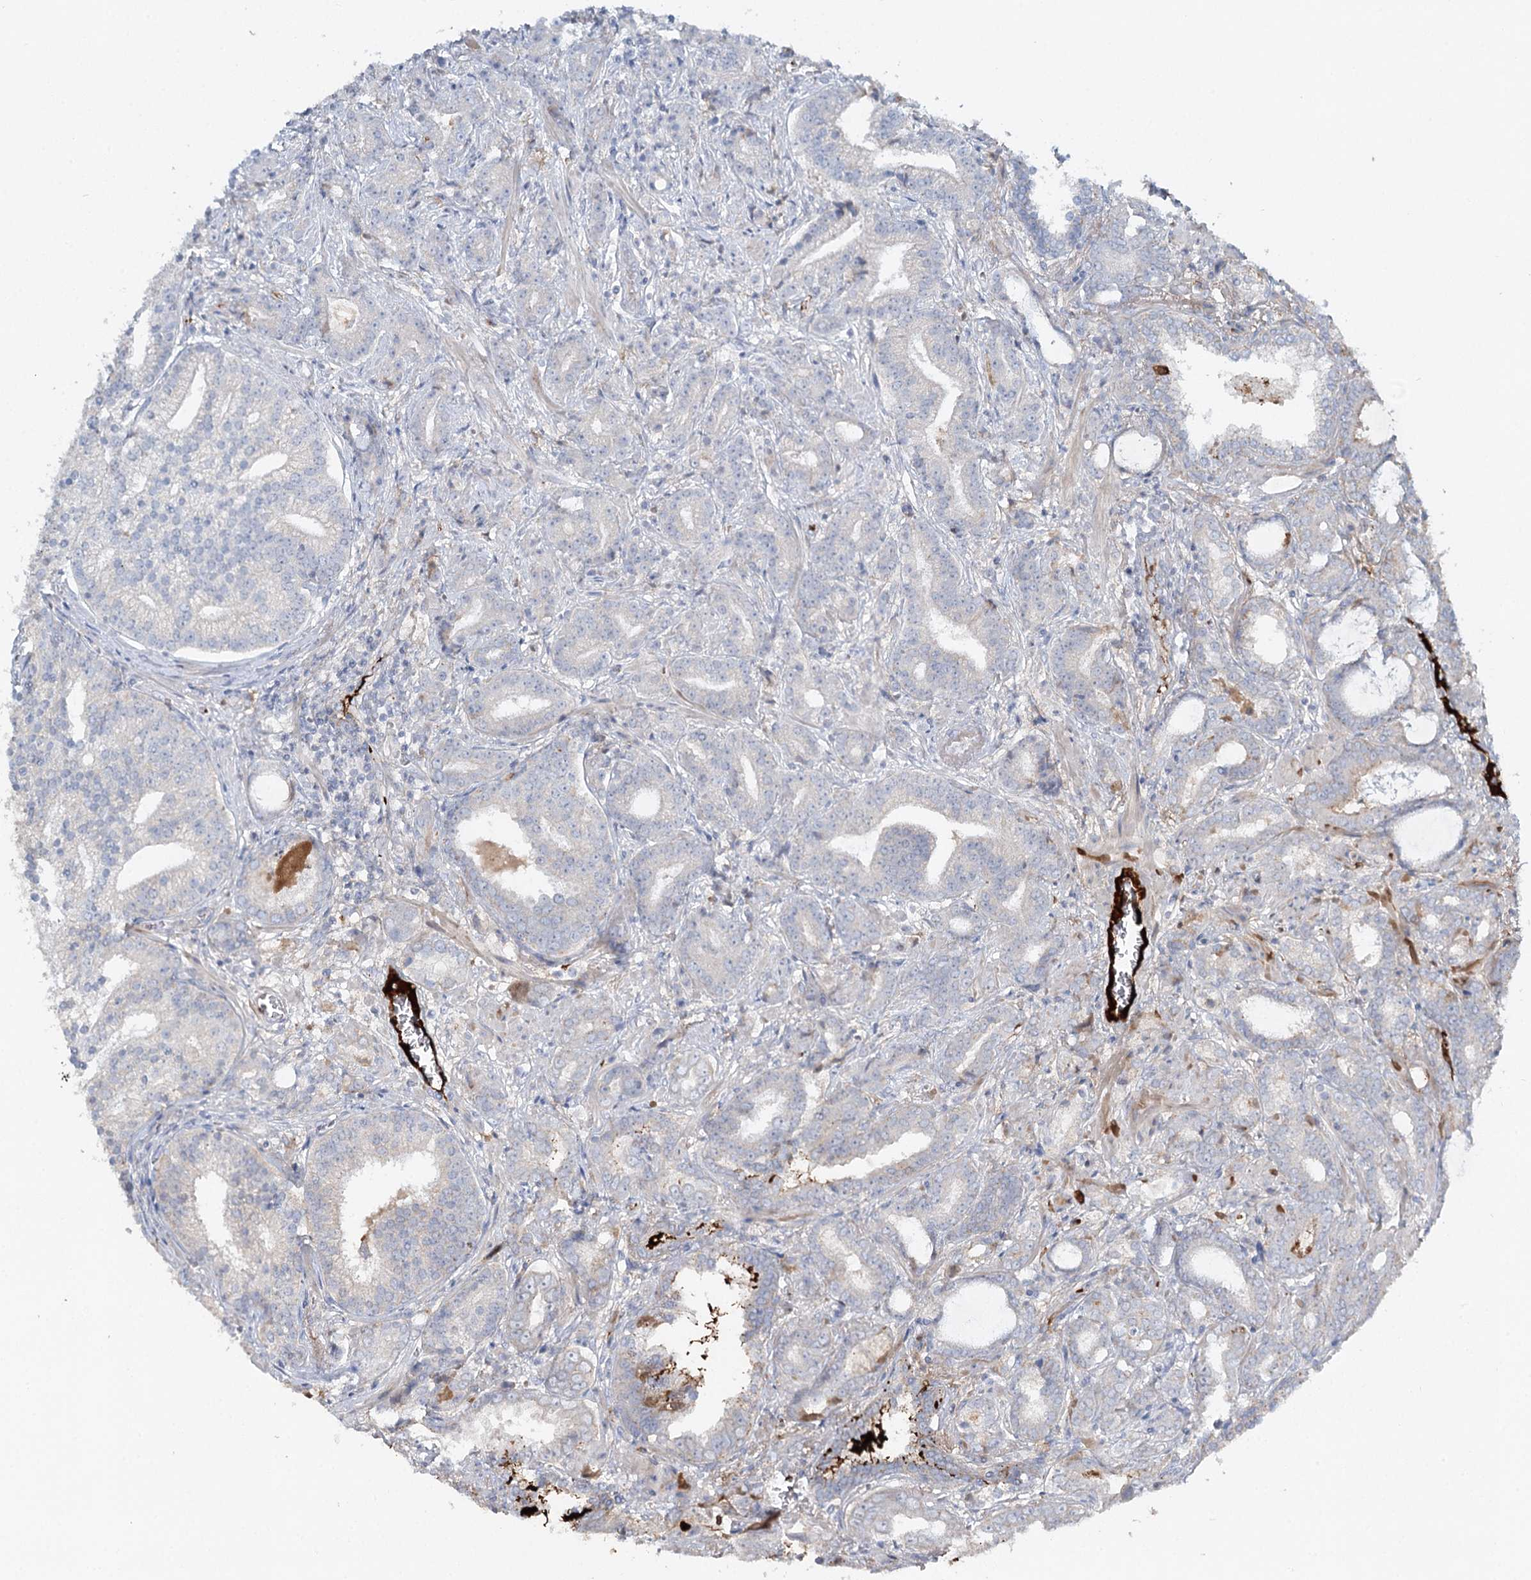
{"staining": {"intensity": "negative", "quantity": "none", "location": "none"}, "tissue": "prostate cancer", "cell_type": "Tumor cells", "image_type": "cancer", "snomed": [{"axis": "morphology", "description": "Adenocarcinoma, High grade"}, {"axis": "topography", "description": "Prostate and seminal vesicle, NOS"}], "caption": "High magnification brightfield microscopy of high-grade adenocarcinoma (prostate) stained with DAB (3,3'-diaminobenzidine) (brown) and counterstained with hematoxylin (blue): tumor cells show no significant positivity.", "gene": "ALKBH8", "patient": {"sex": "male", "age": 67}}